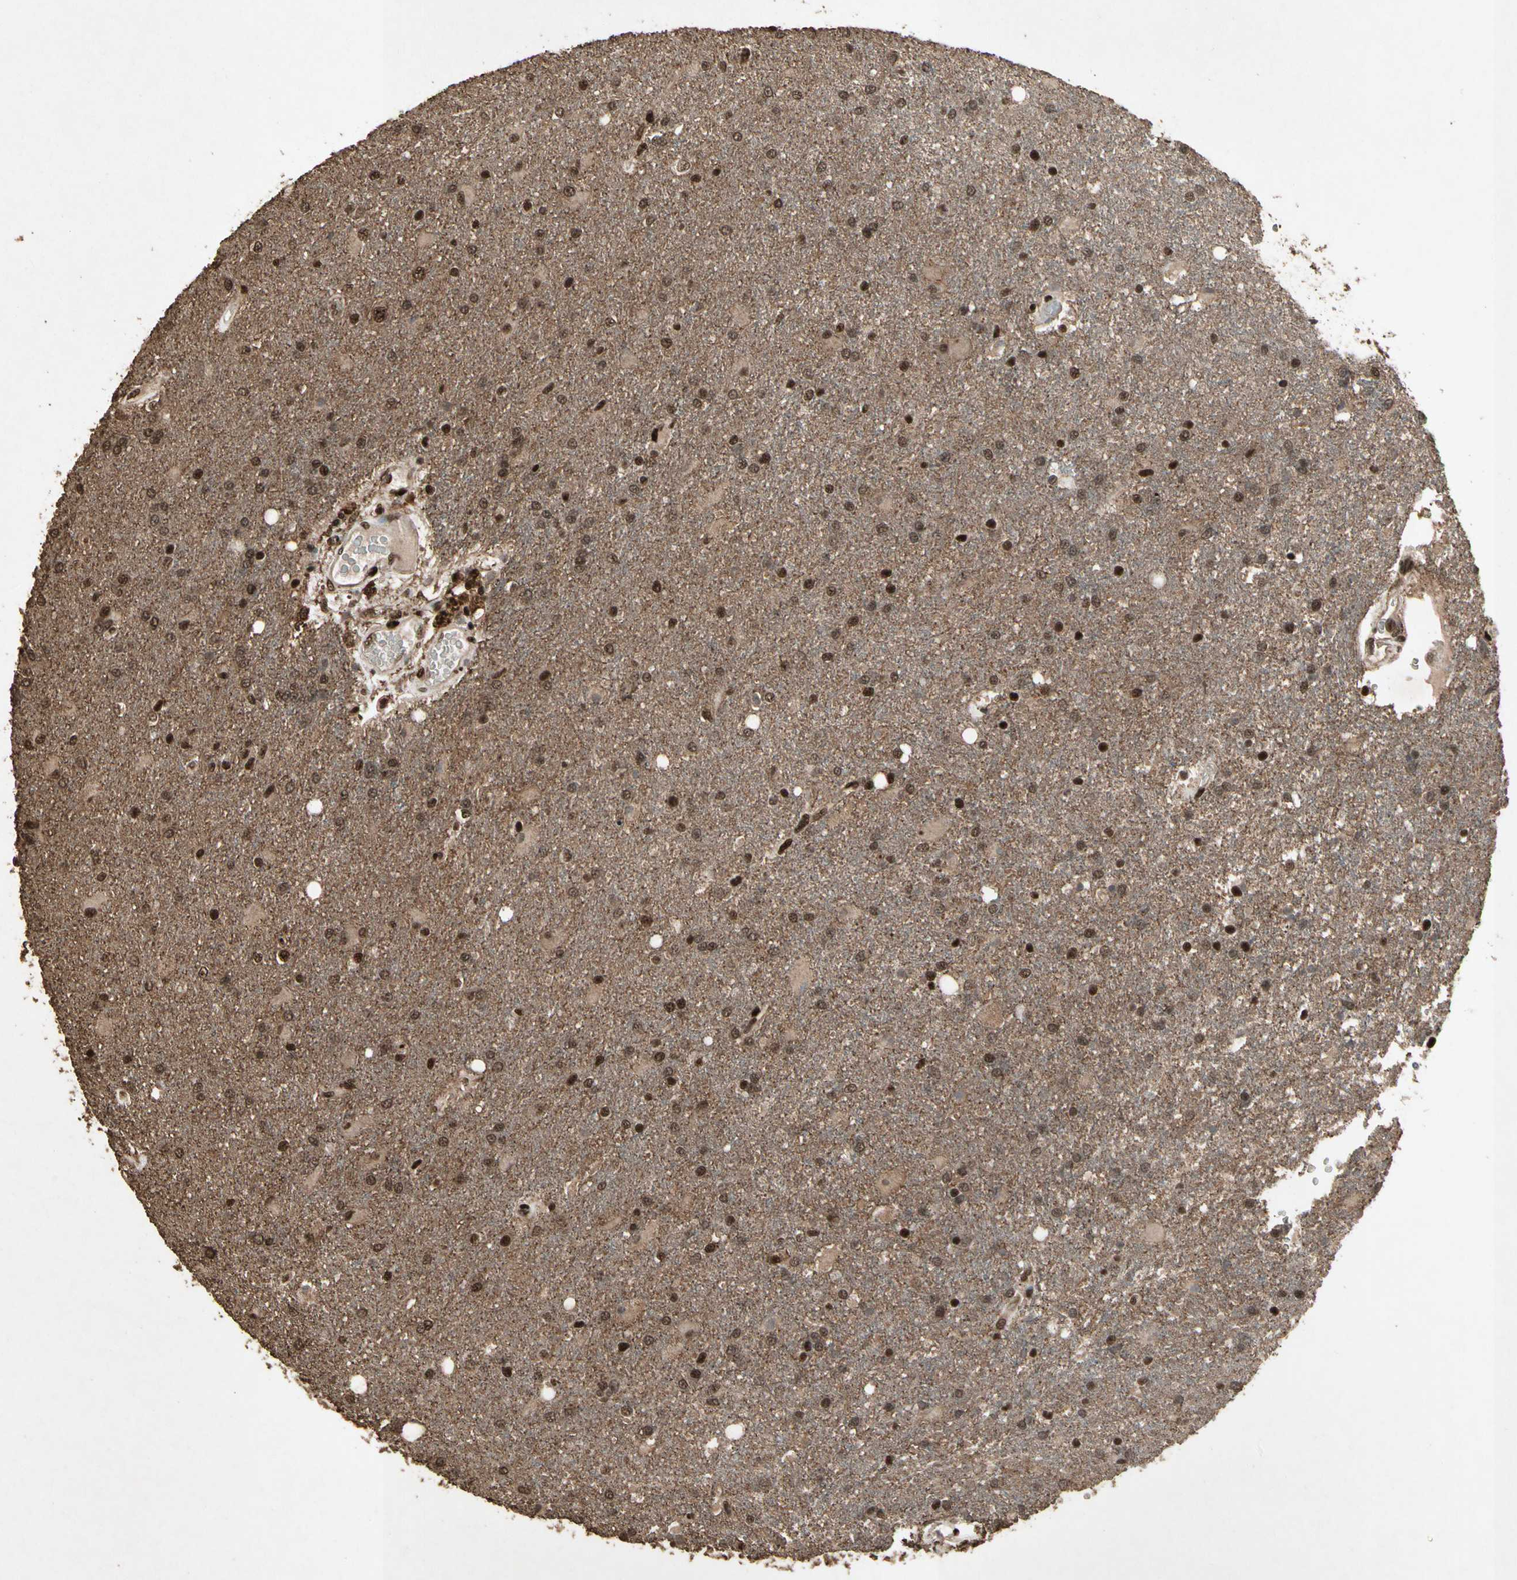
{"staining": {"intensity": "strong", "quantity": "25%-75%", "location": "nuclear"}, "tissue": "glioma", "cell_type": "Tumor cells", "image_type": "cancer", "snomed": [{"axis": "morphology", "description": "Glioma, malignant, High grade"}, {"axis": "topography", "description": "Brain"}], "caption": "A high amount of strong nuclear positivity is present in approximately 25%-75% of tumor cells in malignant glioma (high-grade) tissue.", "gene": "TBX2", "patient": {"sex": "male", "age": 71}}